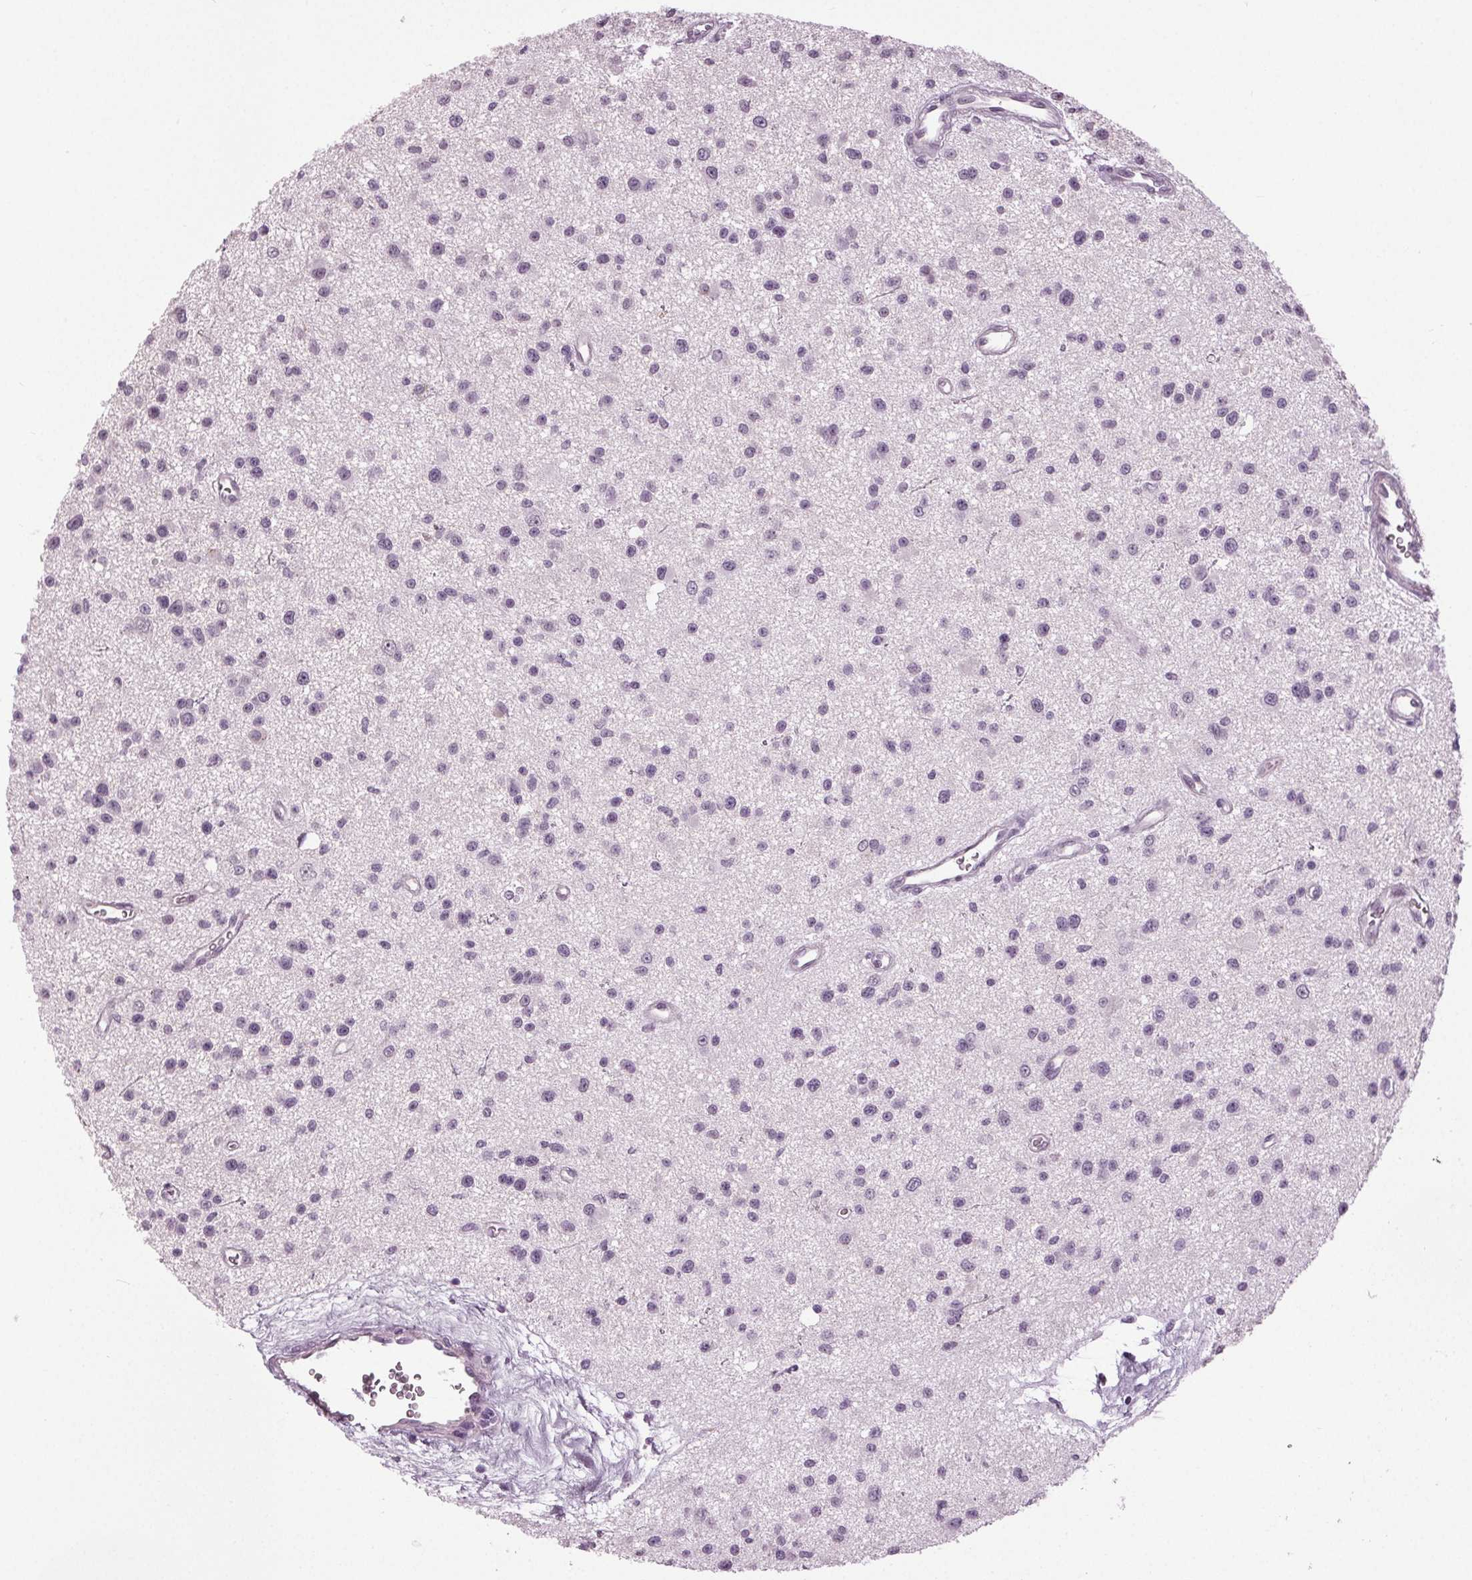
{"staining": {"intensity": "negative", "quantity": "none", "location": "none"}, "tissue": "glioma", "cell_type": "Tumor cells", "image_type": "cancer", "snomed": [{"axis": "morphology", "description": "Glioma, malignant, Low grade"}, {"axis": "topography", "description": "Brain"}], "caption": "There is no significant positivity in tumor cells of glioma. Nuclei are stained in blue.", "gene": "DNAH12", "patient": {"sex": "male", "age": 43}}